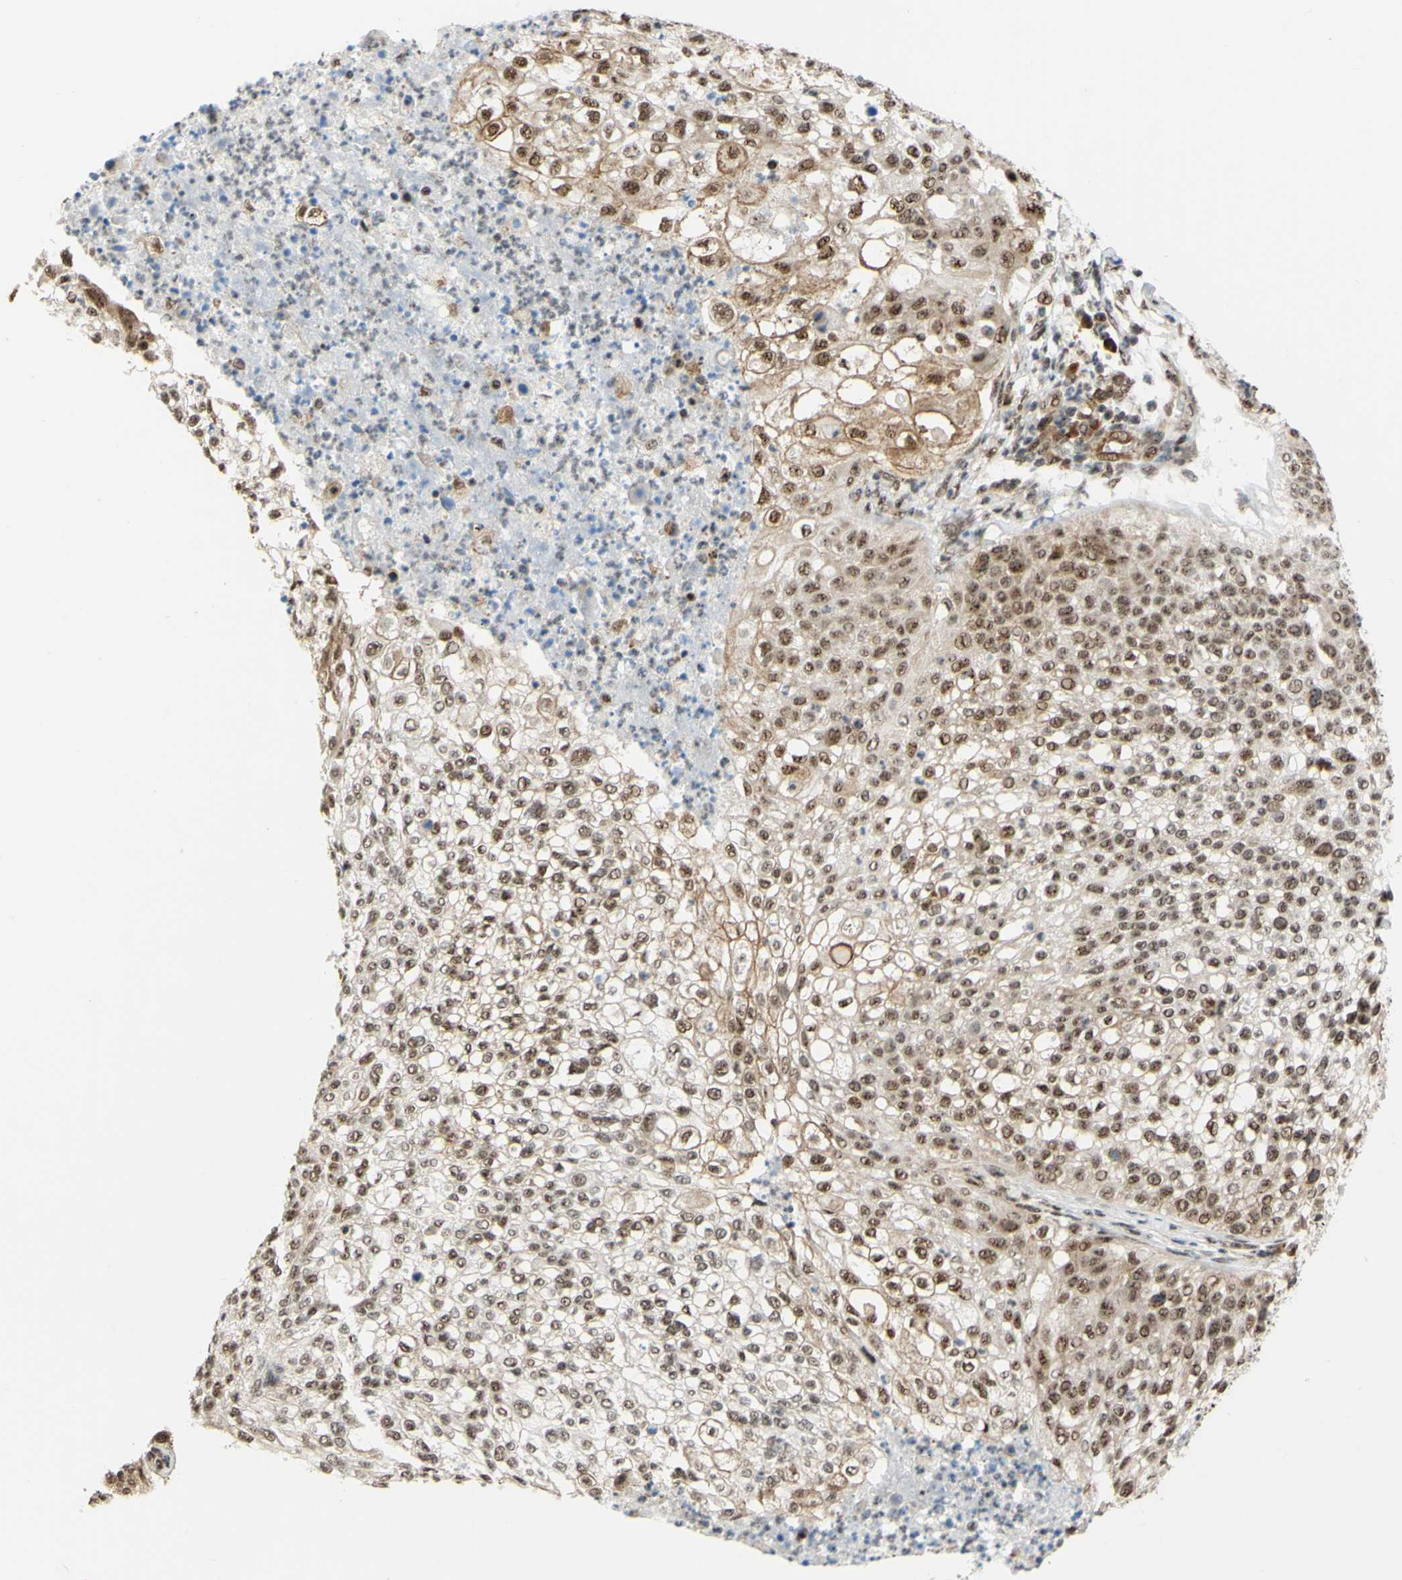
{"staining": {"intensity": "moderate", "quantity": ">75%", "location": "nuclear"}, "tissue": "lung cancer", "cell_type": "Tumor cells", "image_type": "cancer", "snomed": [{"axis": "morphology", "description": "Inflammation, NOS"}, {"axis": "morphology", "description": "Squamous cell carcinoma, NOS"}, {"axis": "topography", "description": "Lymph node"}, {"axis": "topography", "description": "Soft tissue"}, {"axis": "topography", "description": "Lung"}], "caption": "Human lung cancer (squamous cell carcinoma) stained for a protein (brown) displays moderate nuclear positive staining in approximately >75% of tumor cells.", "gene": "SAP18", "patient": {"sex": "male", "age": 66}}